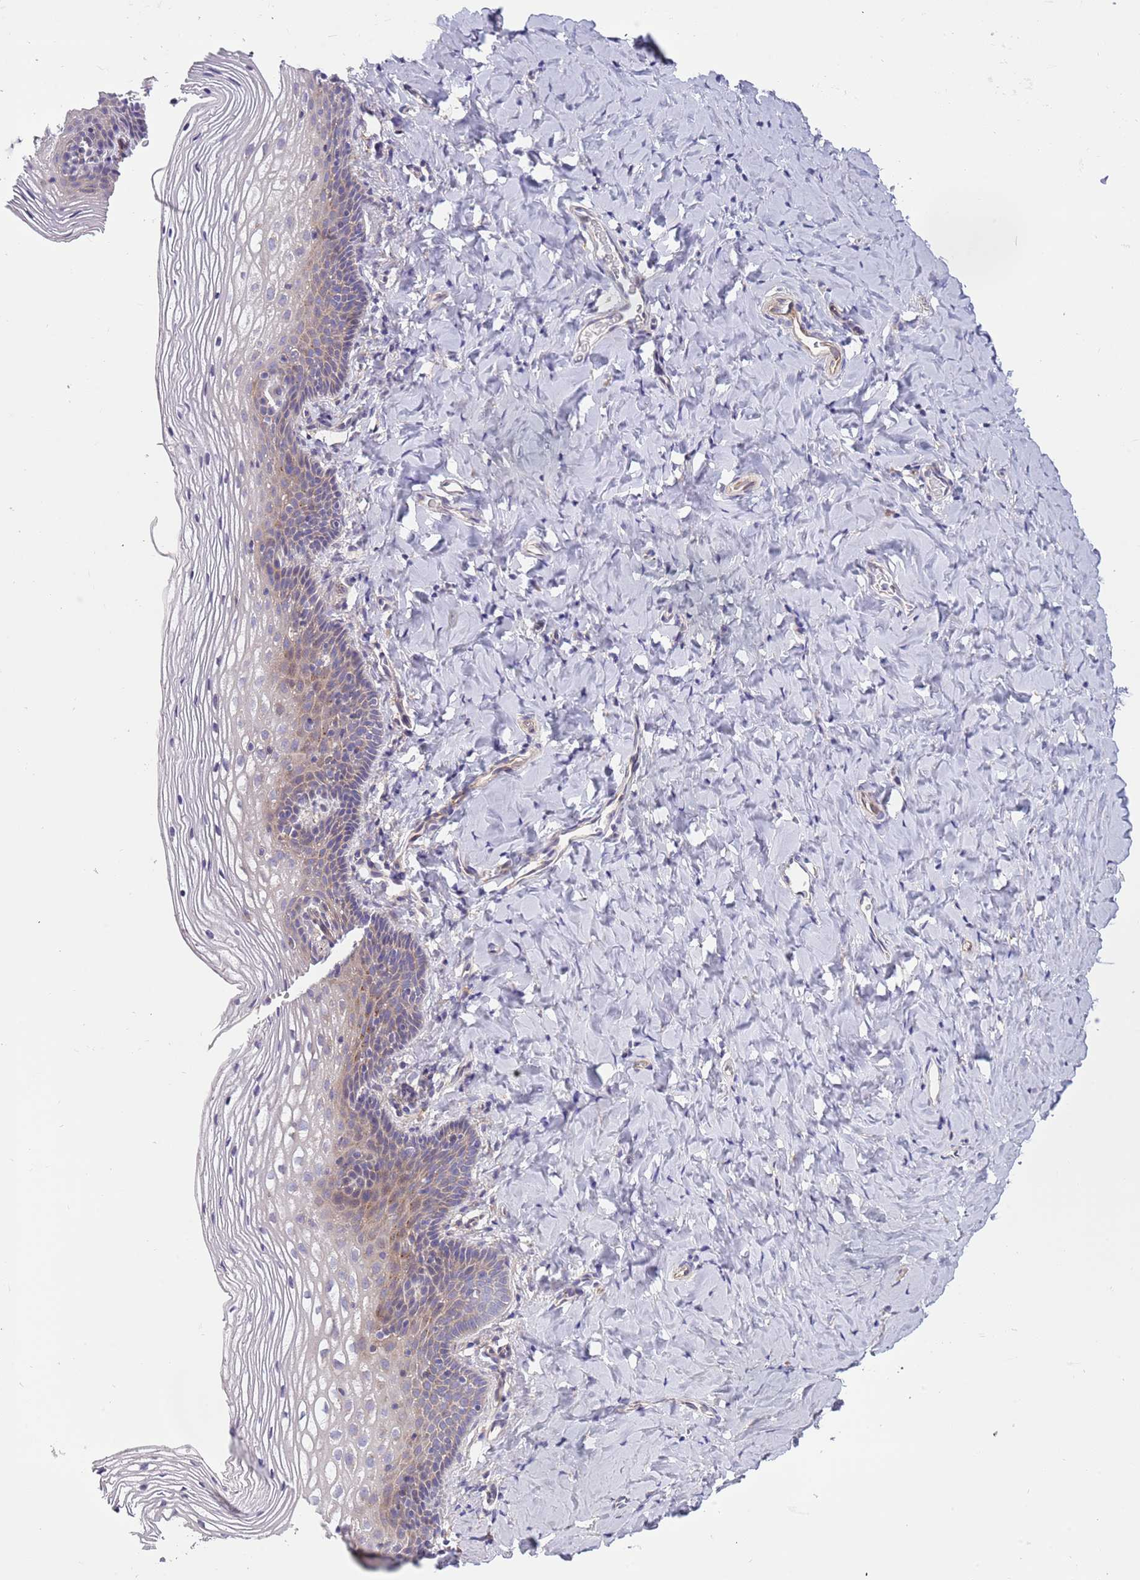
{"staining": {"intensity": "weak", "quantity": "<25%", "location": "cytoplasmic/membranous"}, "tissue": "vagina", "cell_type": "Squamous epithelial cells", "image_type": "normal", "snomed": [{"axis": "morphology", "description": "Normal tissue, NOS"}, {"axis": "topography", "description": "Vagina"}], "caption": "Immunohistochemistry (IHC) micrograph of unremarkable vagina: vagina stained with DAB (3,3'-diaminobenzidine) reveals no significant protein staining in squamous epithelial cells.", "gene": "ARMCX6", "patient": {"sex": "female", "age": 60}}